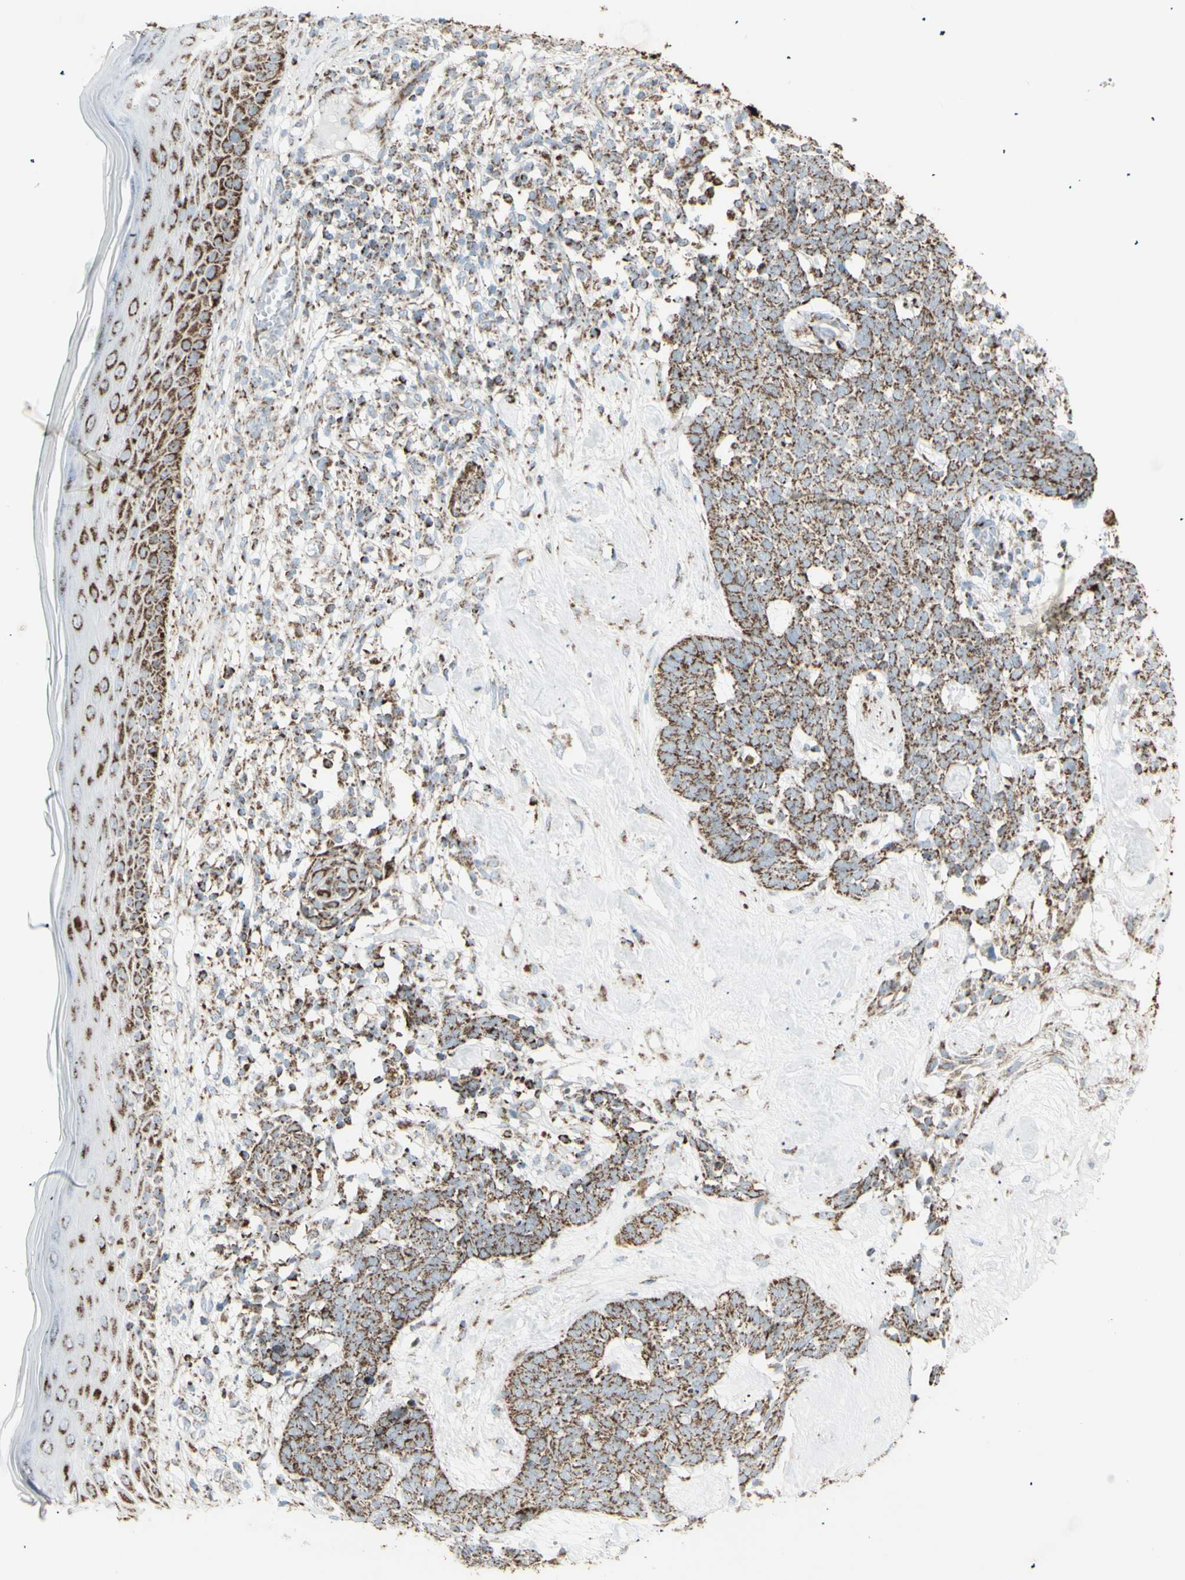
{"staining": {"intensity": "strong", "quantity": ">75%", "location": "cytoplasmic/membranous"}, "tissue": "skin cancer", "cell_type": "Tumor cells", "image_type": "cancer", "snomed": [{"axis": "morphology", "description": "Basal cell carcinoma"}, {"axis": "topography", "description": "Skin"}], "caption": "Immunohistochemical staining of human basal cell carcinoma (skin) shows high levels of strong cytoplasmic/membranous protein staining in about >75% of tumor cells.", "gene": "PLGRKT", "patient": {"sex": "female", "age": 84}}